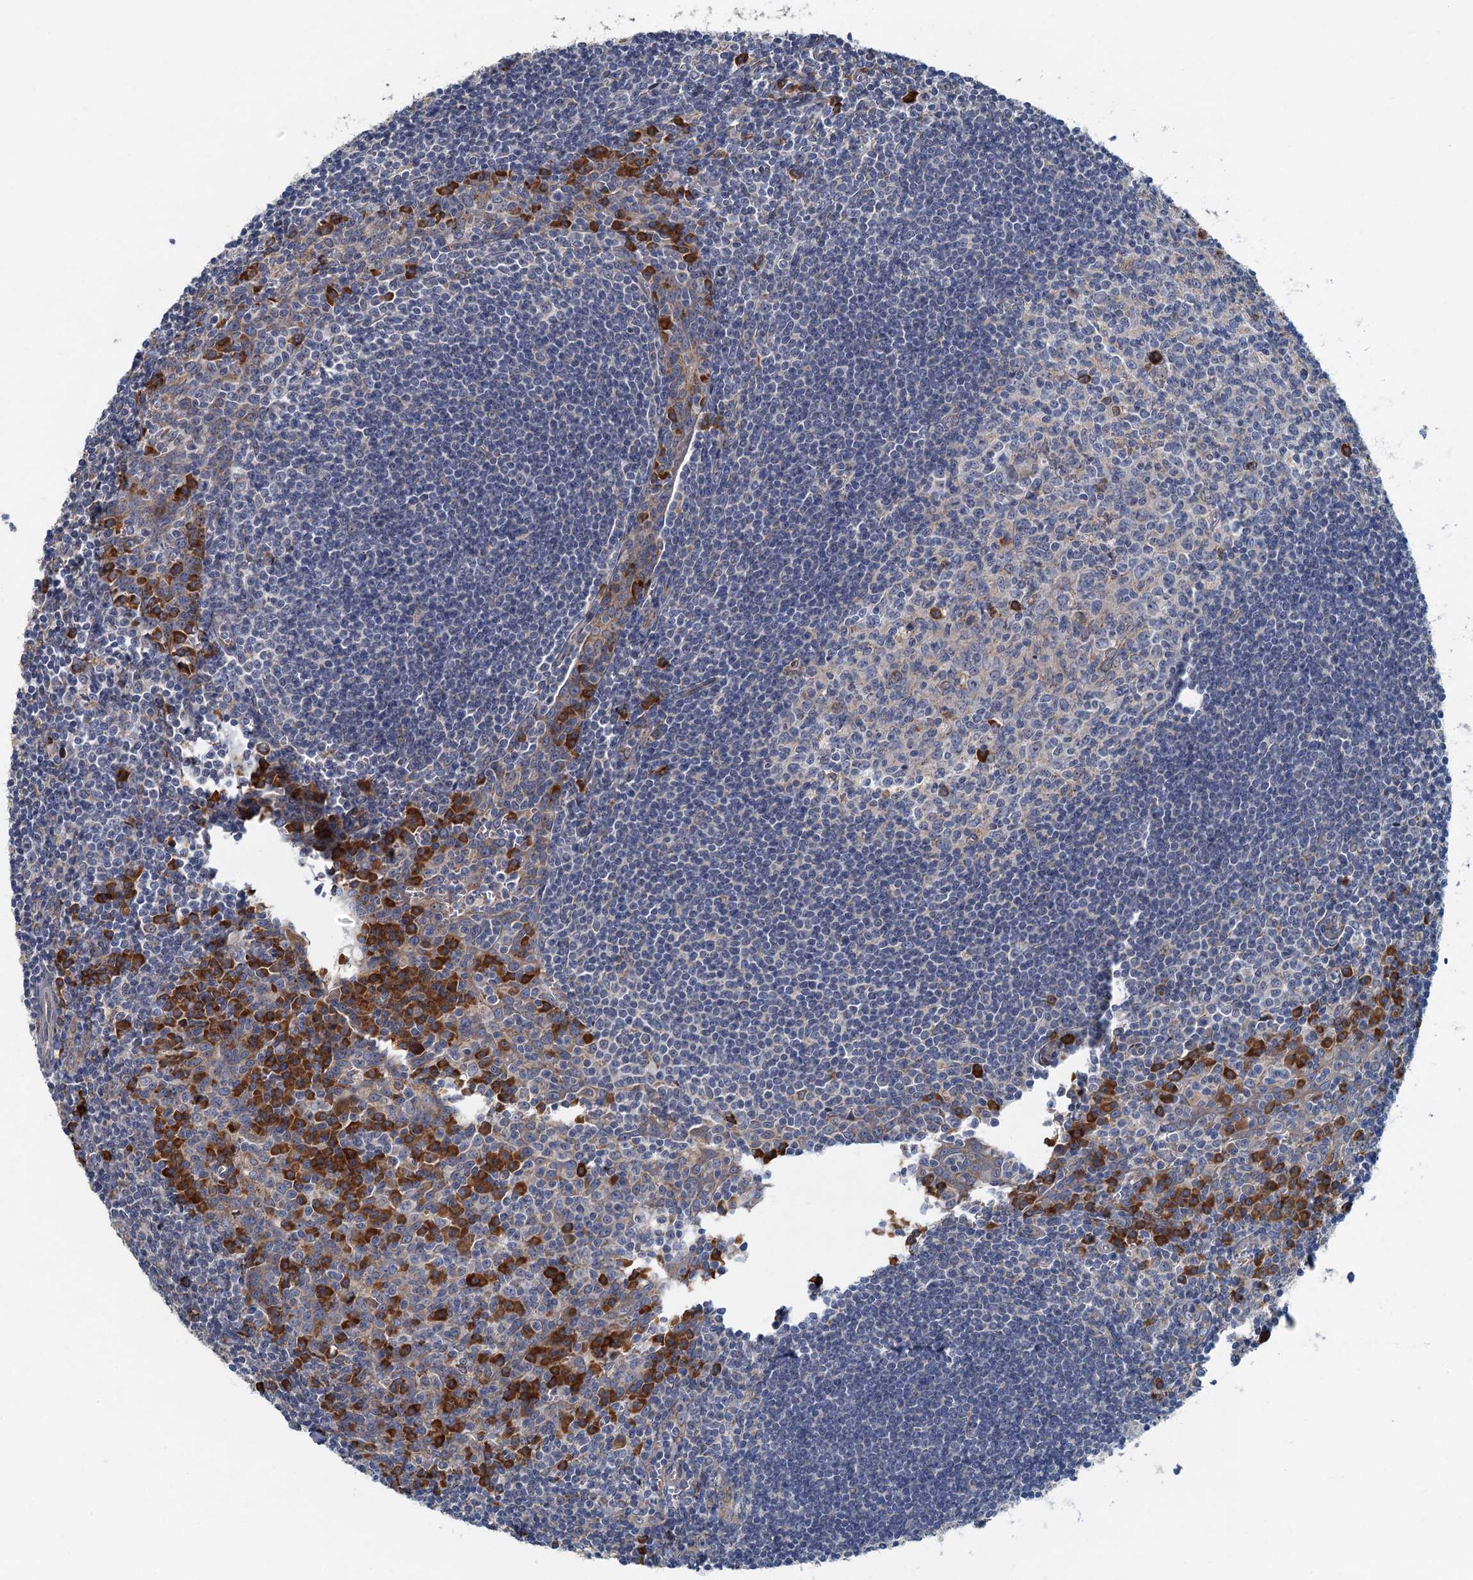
{"staining": {"intensity": "strong", "quantity": "<25%", "location": "cytoplasmic/membranous"}, "tissue": "tonsil", "cell_type": "Germinal center cells", "image_type": "normal", "snomed": [{"axis": "morphology", "description": "Normal tissue, NOS"}, {"axis": "topography", "description": "Tonsil"}], "caption": "Tonsil was stained to show a protein in brown. There is medium levels of strong cytoplasmic/membranous positivity in about <25% of germinal center cells.", "gene": "SPDYC", "patient": {"sex": "male", "age": 27}}